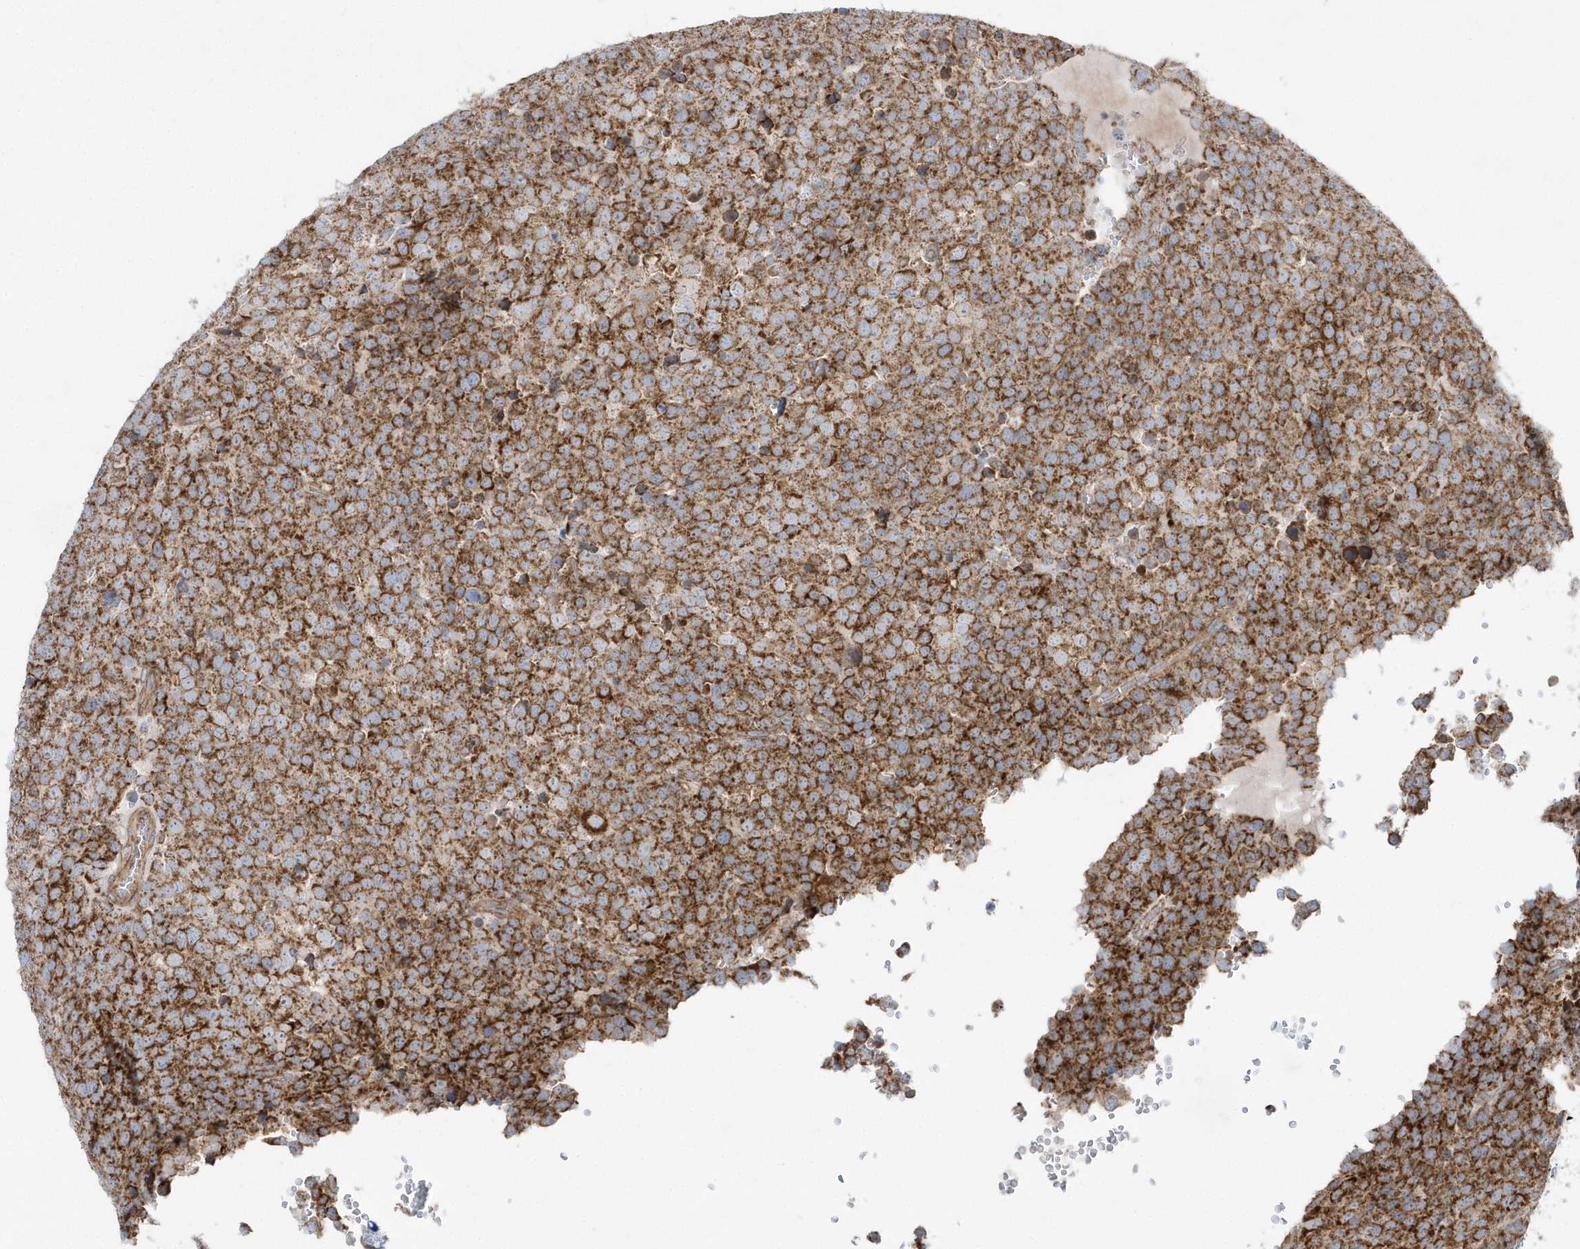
{"staining": {"intensity": "strong", "quantity": ">75%", "location": "cytoplasmic/membranous"}, "tissue": "testis cancer", "cell_type": "Tumor cells", "image_type": "cancer", "snomed": [{"axis": "morphology", "description": "Seminoma, NOS"}, {"axis": "topography", "description": "Testis"}], "caption": "The immunohistochemical stain highlights strong cytoplasmic/membranous positivity in tumor cells of seminoma (testis) tissue.", "gene": "OPA1", "patient": {"sex": "male", "age": 71}}